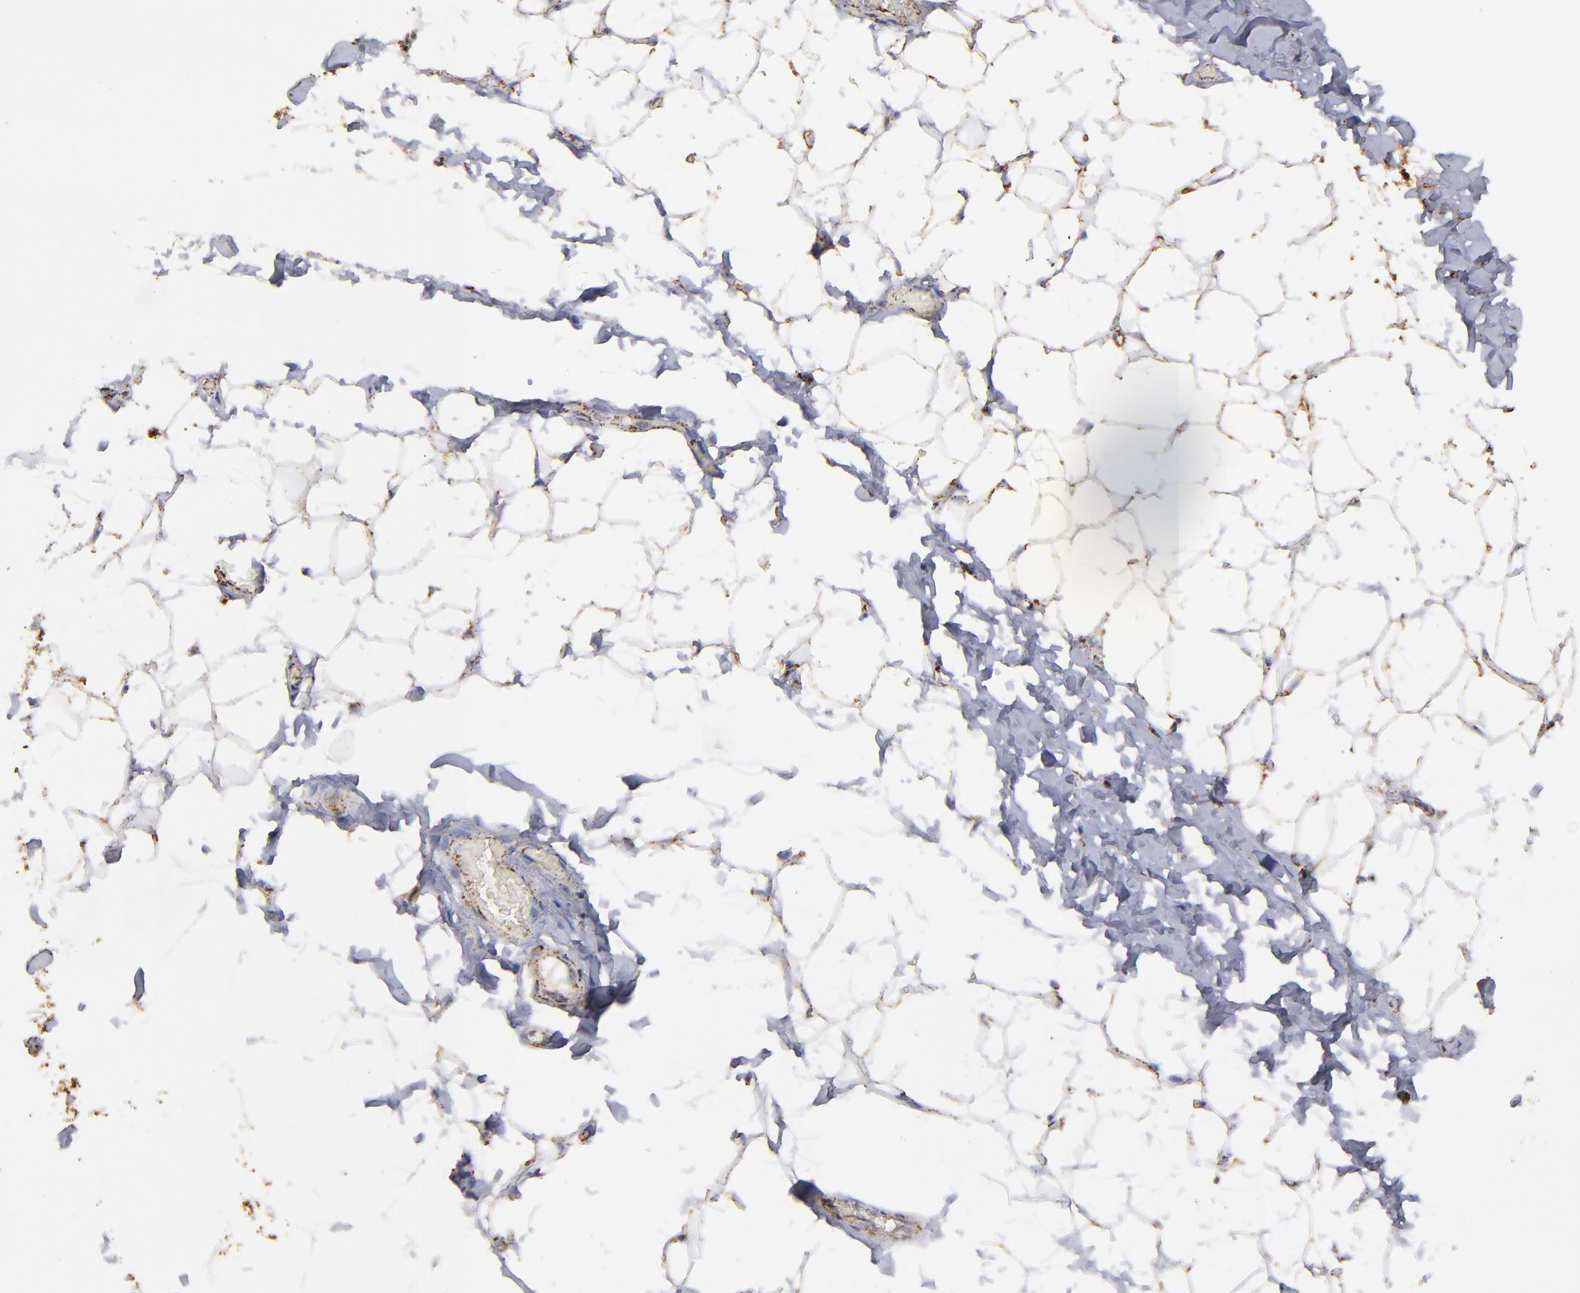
{"staining": {"intensity": "moderate", "quantity": ">75%", "location": "cytoplasmic/membranous"}, "tissue": "adipose tissue", "cell_type": "Adipocytes", "image_type": "normal", "snomed": [{"axis": "morphology", "description": "Normal tissue, NOS"}, {"axis": "topography", "description": "Soft tissue"}], "caption": "High-magnification brightfield microscopy of normal adipose tissue stained with DAB (brown) and counterstained with hematoxylin (blue). adipocytes exhibit moderate cytoplasmic/membranous positivity is appreciated in about>75% of cells.", "gene": "SOD2", "patient": {"sex": "male", "age": 26}}